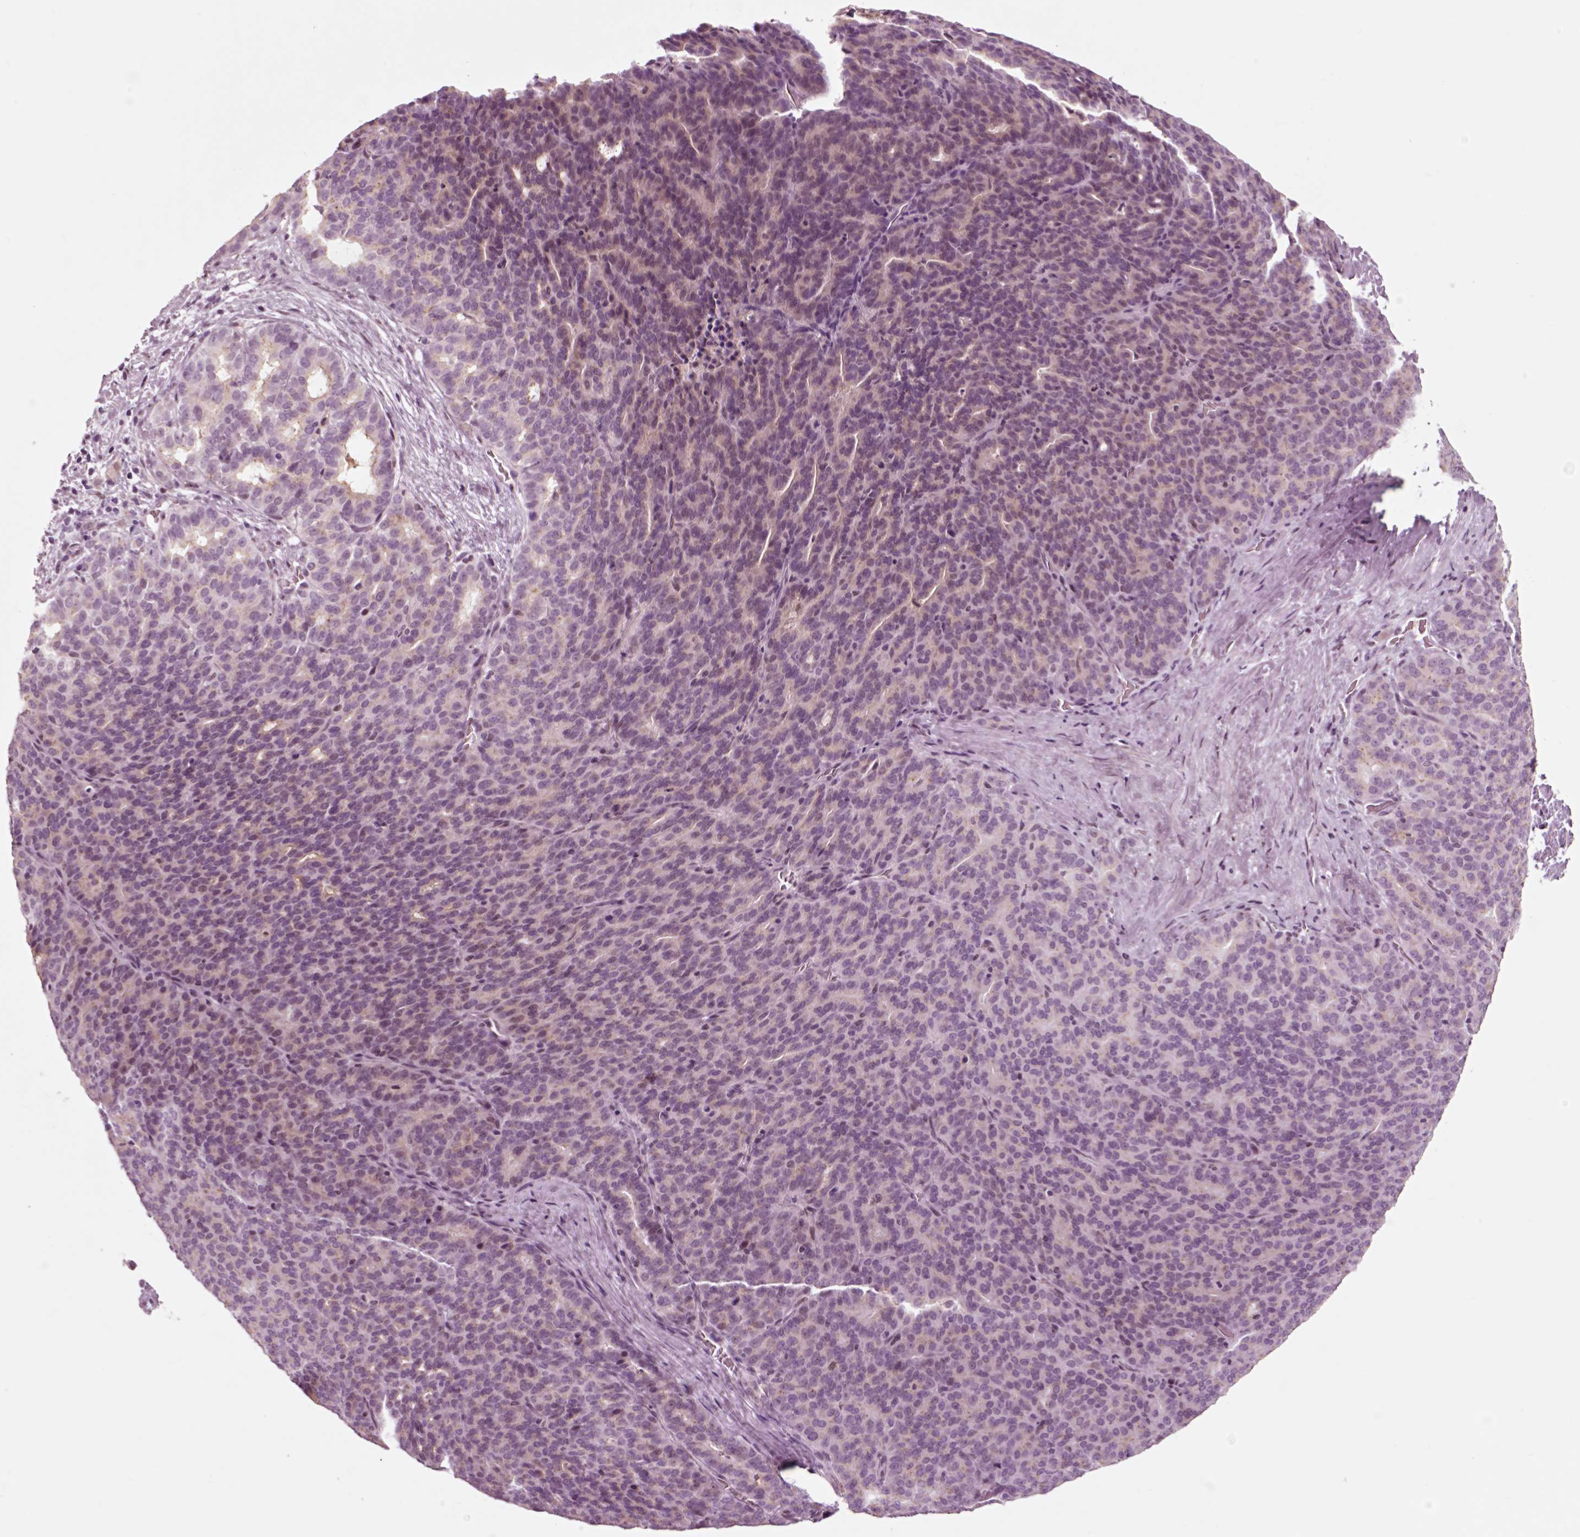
{"staining": {"intensity": "negative", "quantity": "none", "location": "none"}, "tissue": "liver cancer", "cell_type": "Tumor cells", "image_type": "cancer", "snomed": [{"axis": "morphology", "description": "Cholangiocarcinoma"}, {"axis": "topography", "description": "Liver"}], "caption": "An immunohistochemistry (IHC) histopathology image of liver cancer (cholangiocarcinoma) is shown. There is no staining in tumor cells of liver cancer (cholangiocarcinoma). Brightfield microscopy of immunohistochemistry (IHC) stained with DAB (brown) and hematoxylin (blue), captured at high magnification.", "gene": "CHGB", "patient": {"sex": "female", "age": 47}}